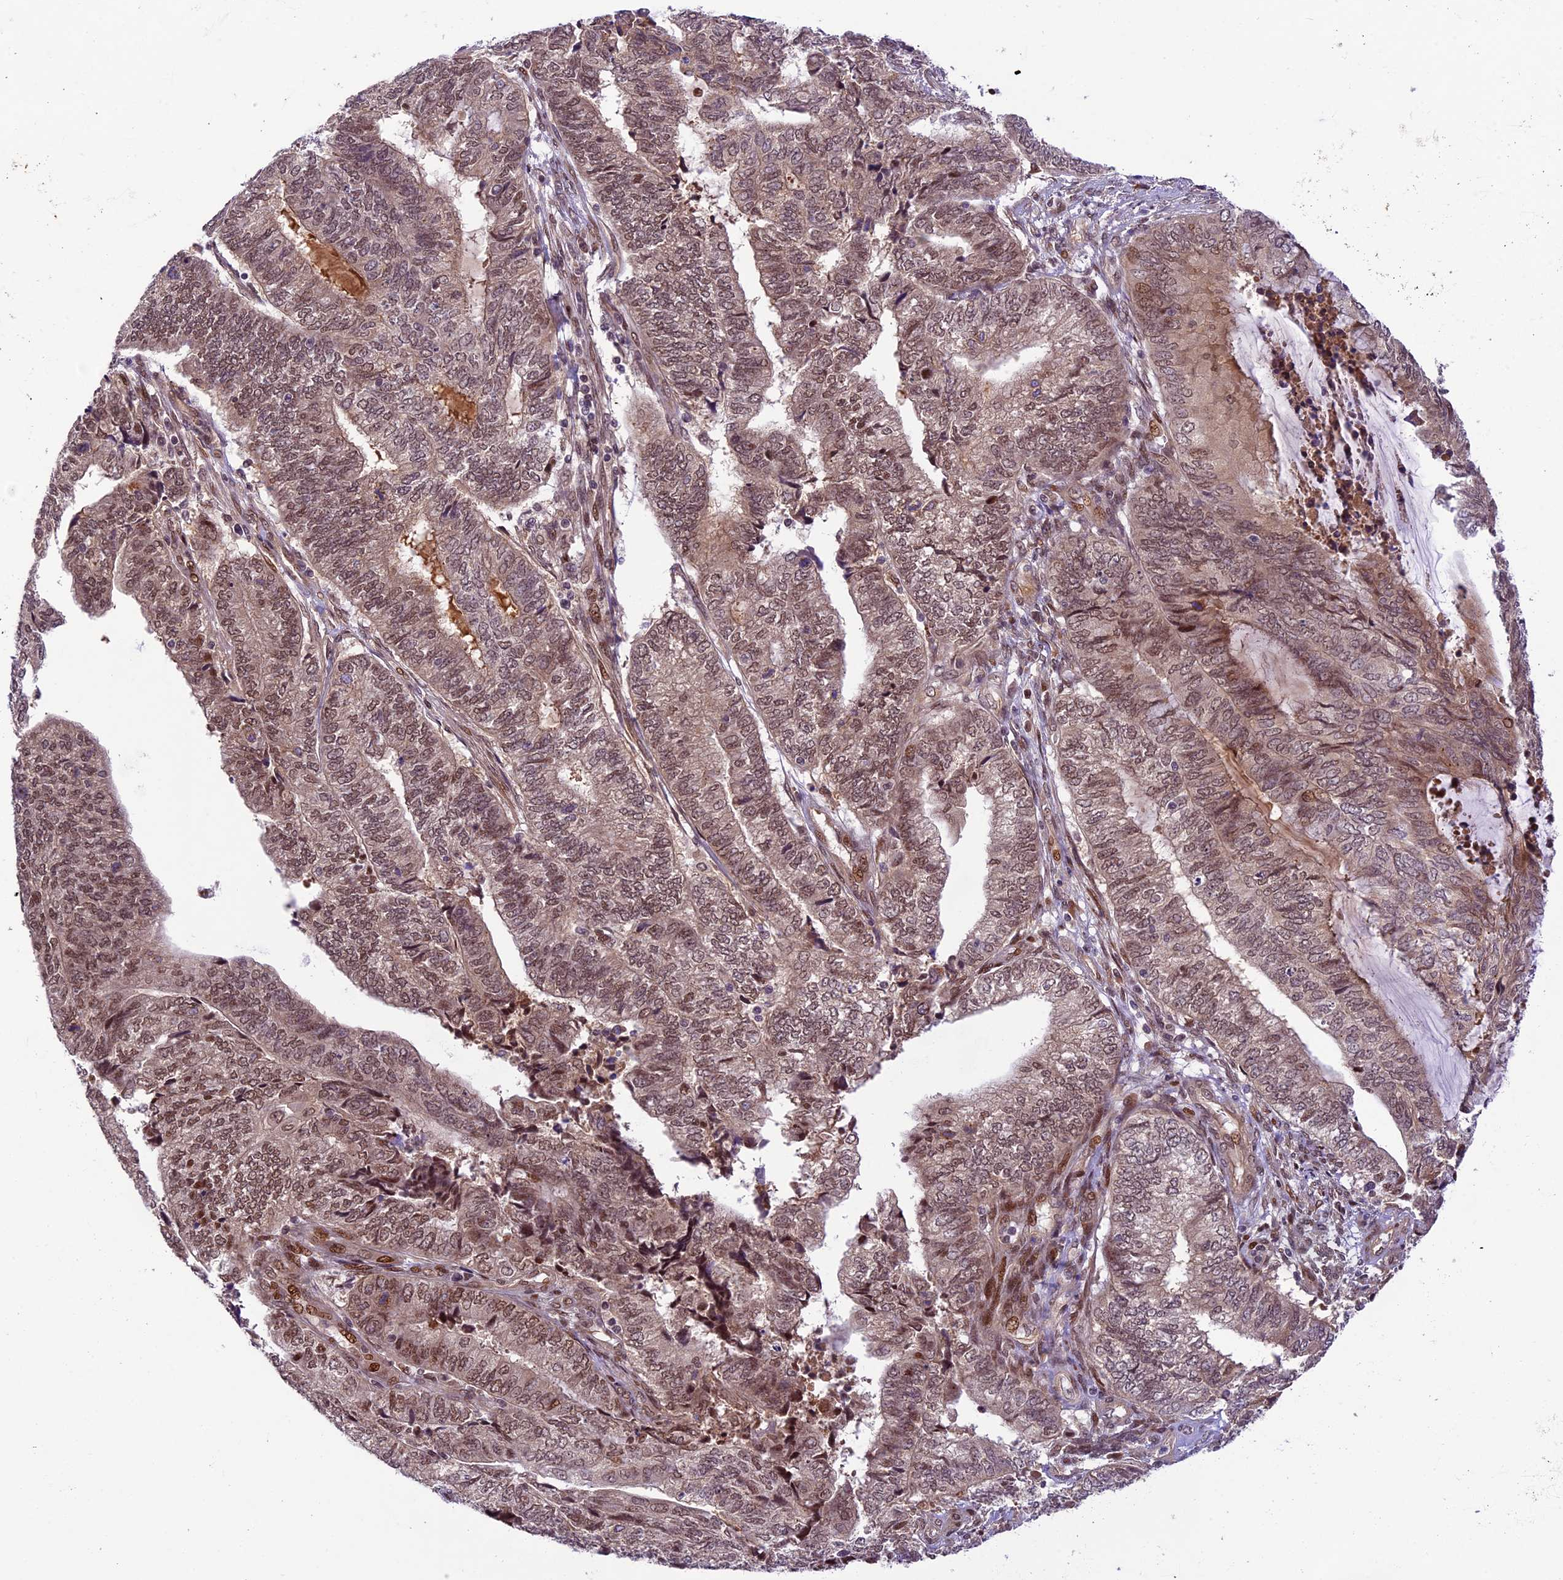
{"staining": {"intensity": "moderate", "quantity": ">75%", "location": "nuclear"}, "tissue": "endometrial cancer", "cell_type": "Tumor cells", "image_type": "cancer", "snomed": [{"axis": "morphology", "description": "Adenocarcinoma, NOS"}, {"axis": "topography", "description": "Uterus"}, {"axis": "topography", "description": "Endometrium"}], "caption": "Endometrial cancer (adenocarcinoma) tissue demonstrates moderate nuclear expression in about >75% of tumor cells, visualized by immunohistochemistry.", "gene": "NEK8", "patient": {"sex": "female", "age": 70}}